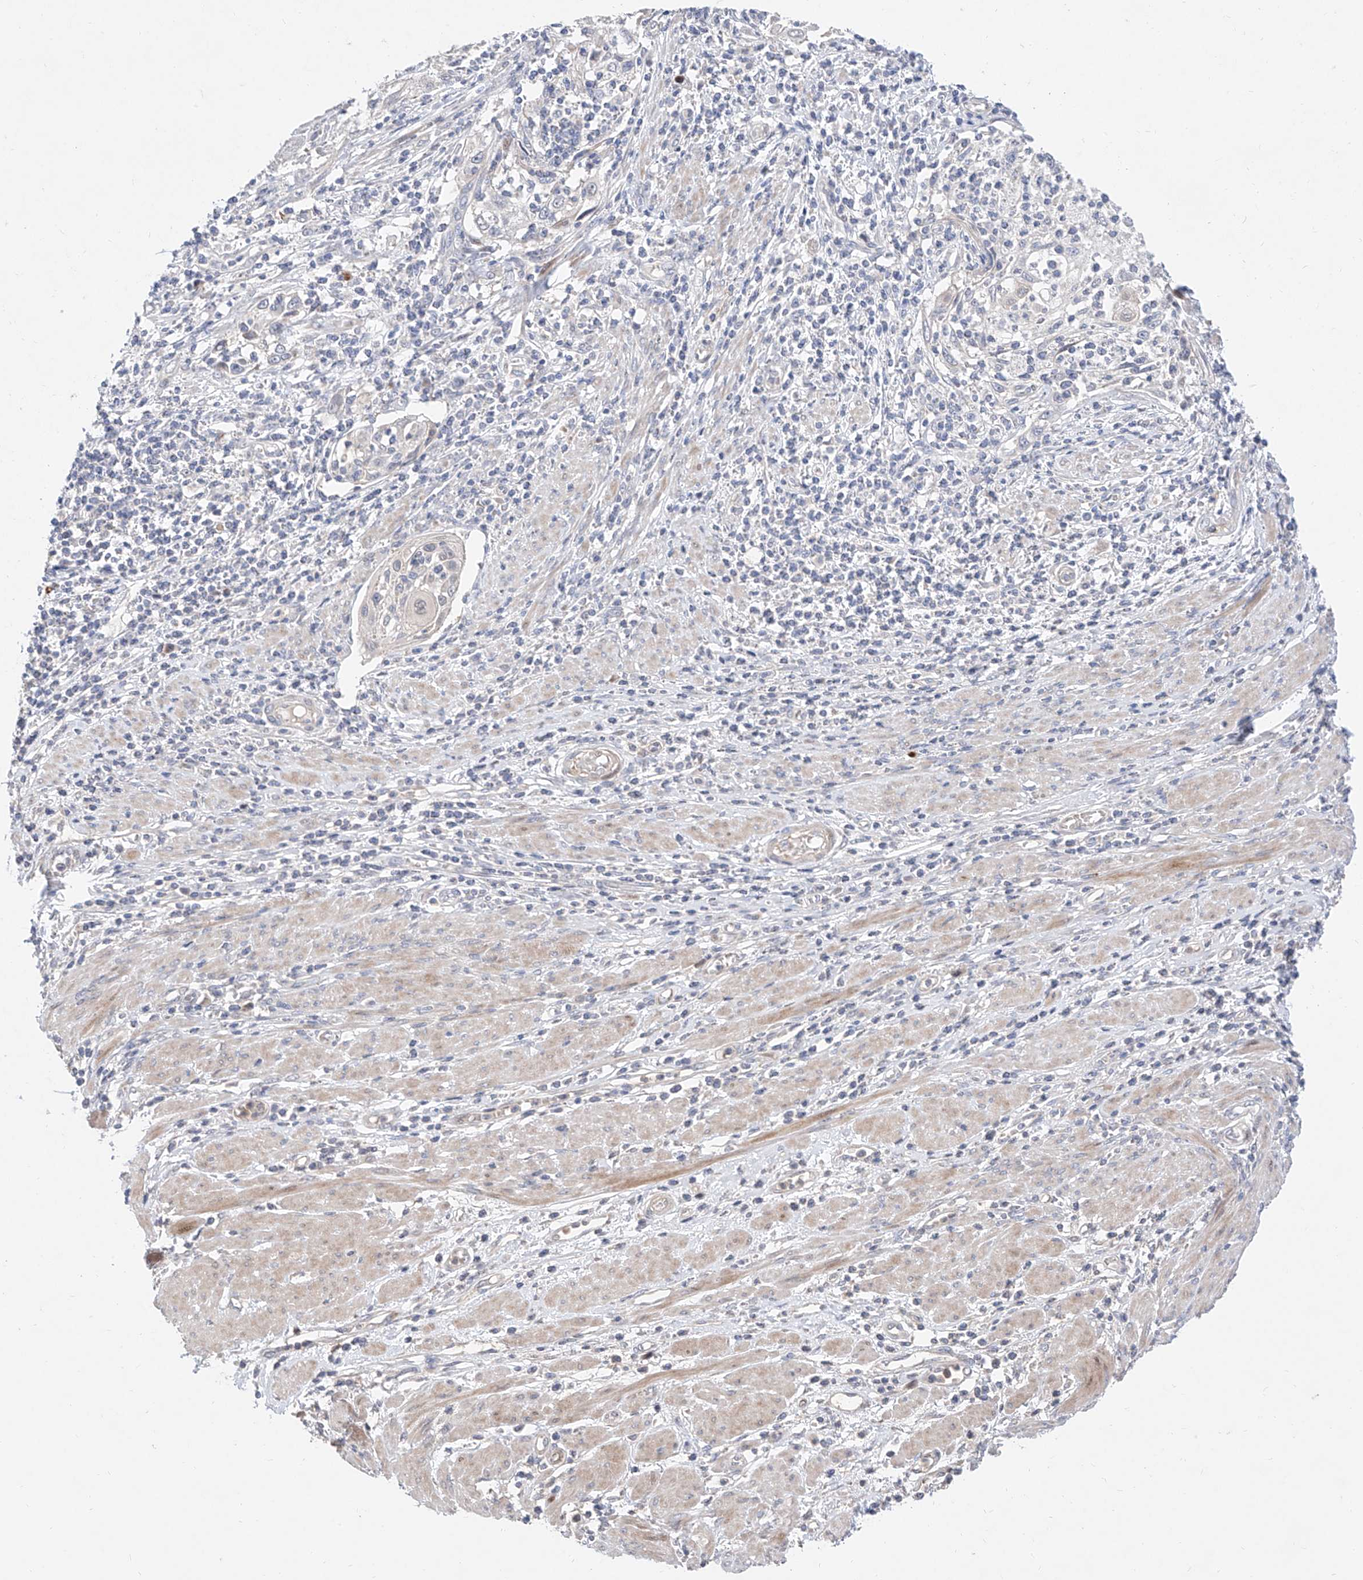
{"staining": {"intensity": "negative", "quantity": "none", "location": "none"}, "tissue": "cervical cancer", "cell_type": "Tumor cells", "image_type": "cancer", "snomed": [{"axis": "morphology", "description": "Squamous cell carcinoma, NOS"}, {"axis": "topography", "description": "Cervix"}], "caption": "Protein analysis of cervical cancer (squamous cell carcinoma) exhibits no significant positivity in tumor cells.", "gene": "FUCA2", "patient": {"sex": "female", "age": 70}}